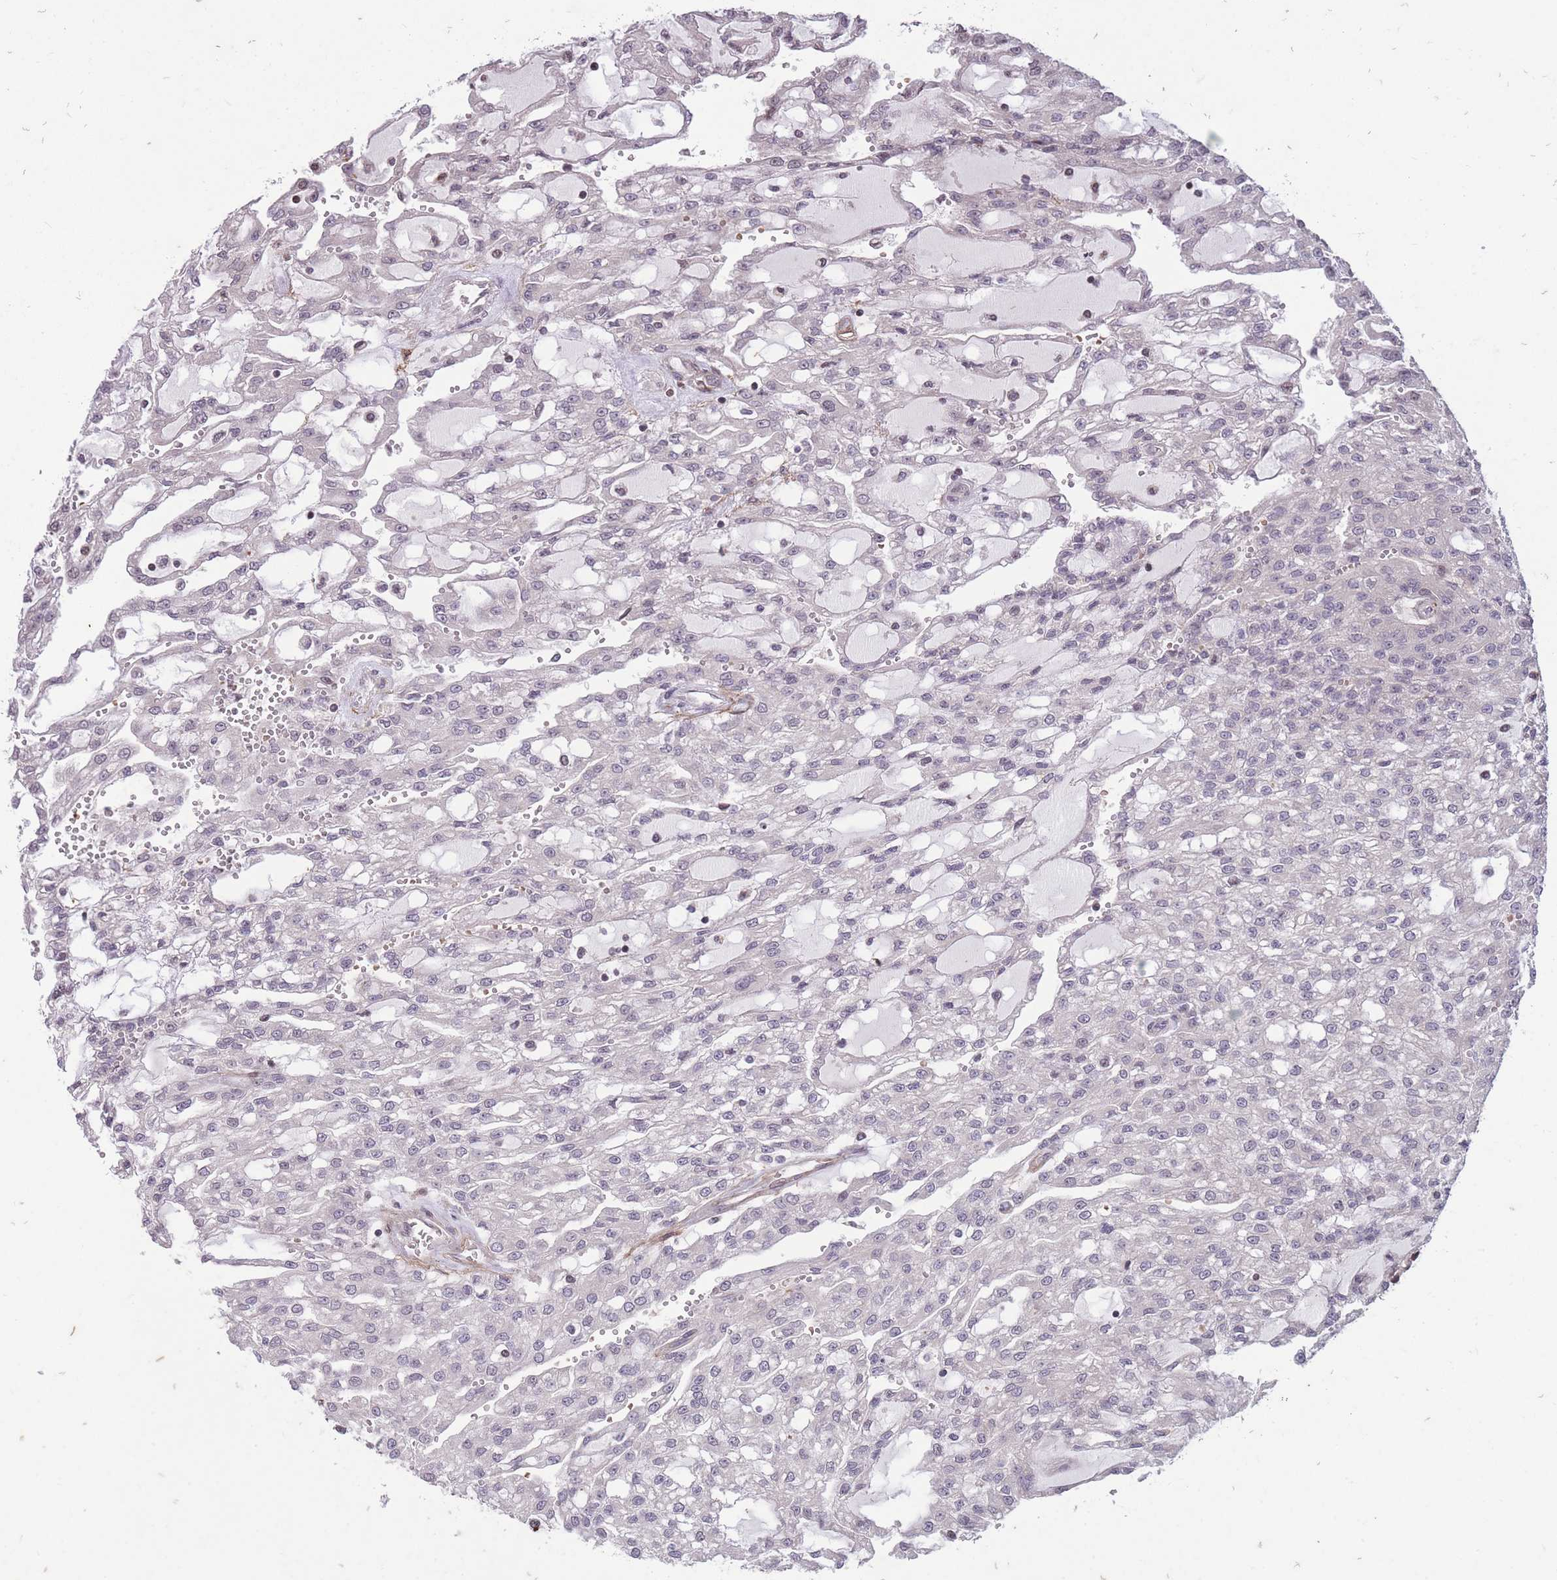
{"staining": {"intensity": "negative", "quantity": "none", "location": "none"}, "tissue": "renal cancer", "cell_type": "Tumor cells", "image_type": "cancer", "snomed": [{"axis": "morphology", "description": "Adenocarcinoma, NOS"}, {"axis": "topography", "description": "Kidney"}], "caption": "Tumor cells are negative for brown protein staining in renal cancer (adenocarcinoma).", "gene": "GGT5", "patient": {"sex": "male", "age": 63}}